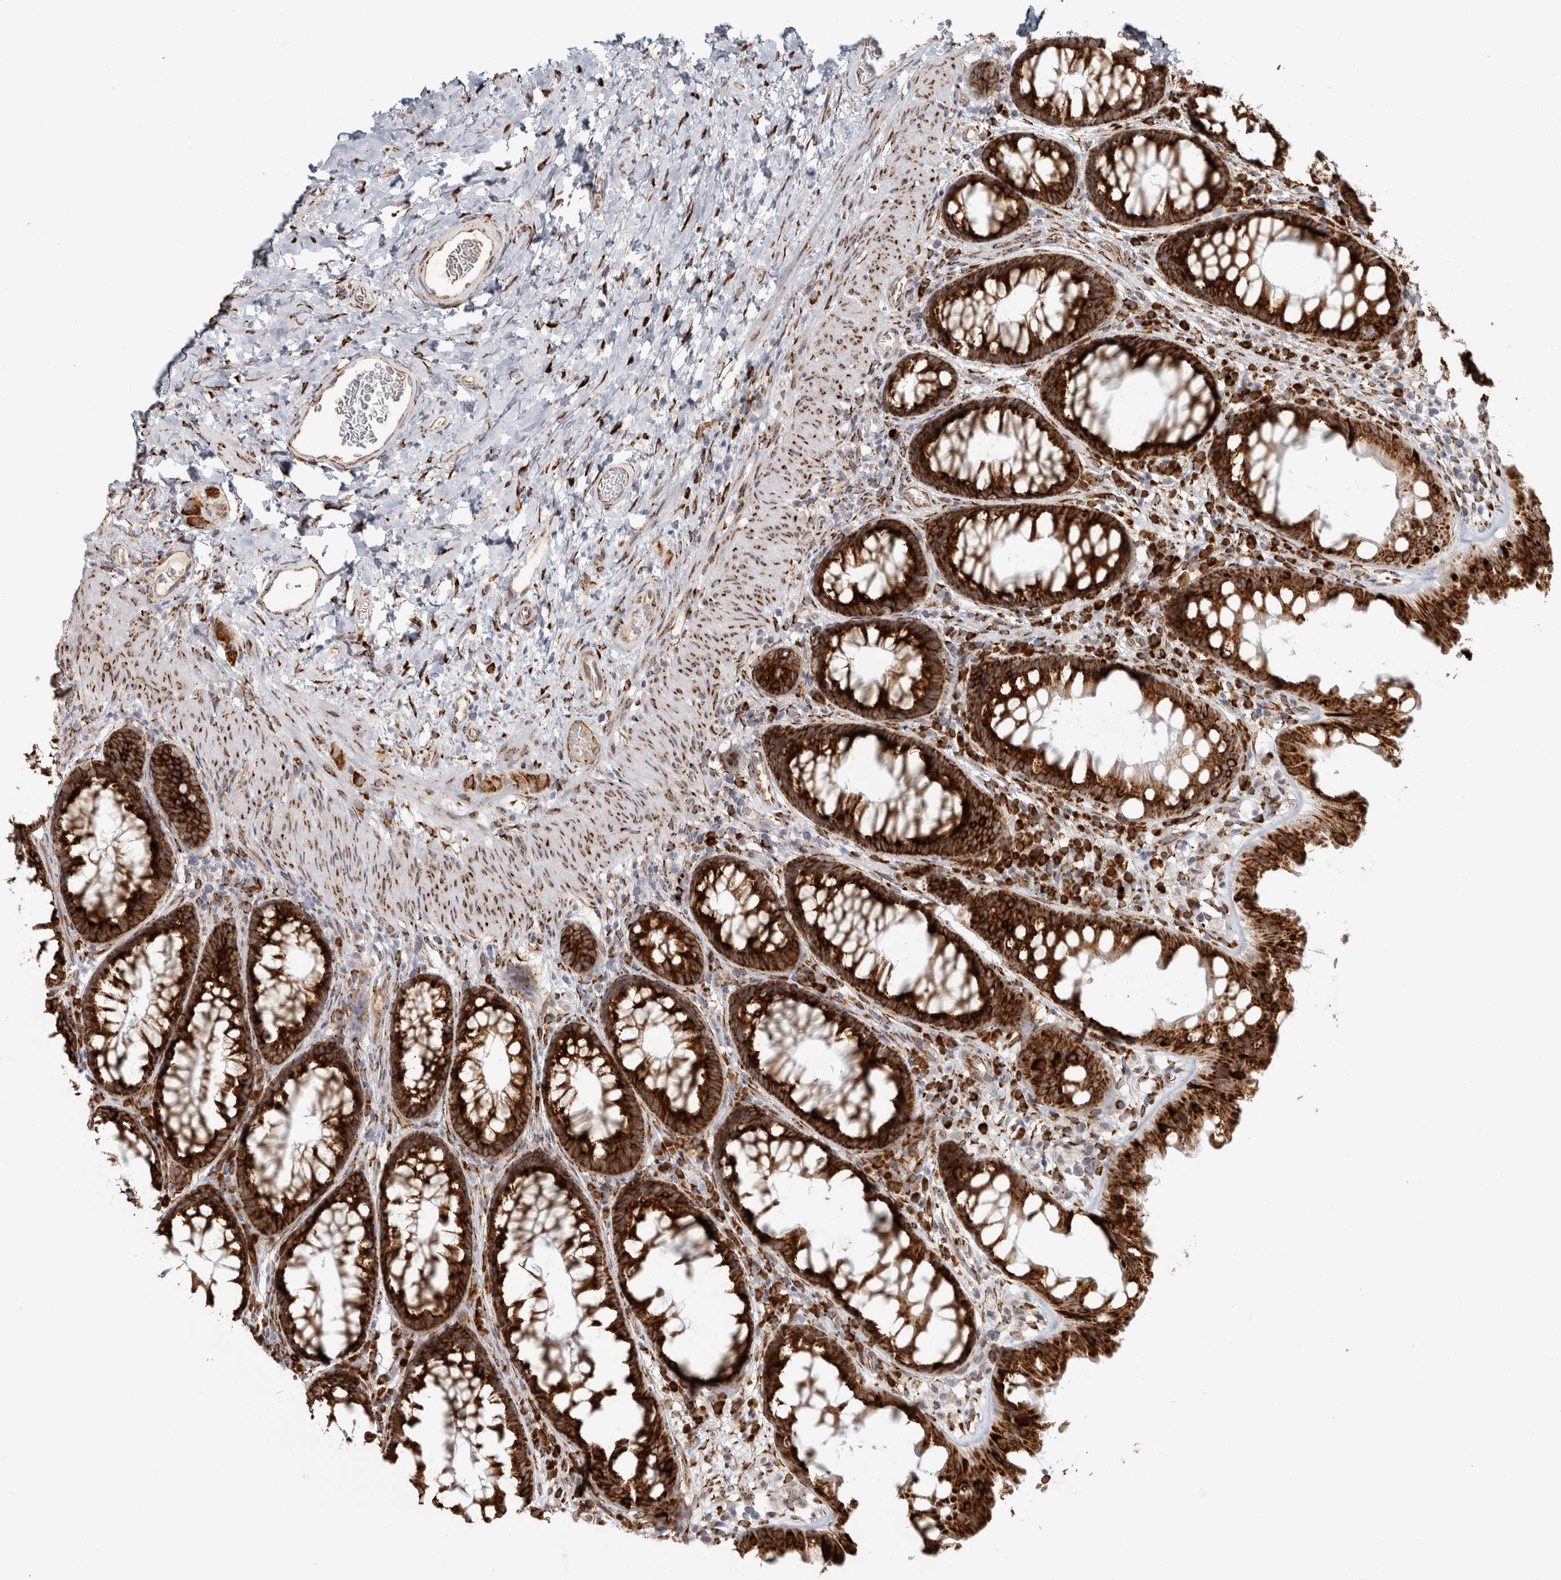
{"staining": {"intensity": "strong", "quantity": ">75%", "location": "cytoplasmic/membranous"}, "tissue": "colon", "cell_type": "Endothelial cells", "image_type": "normal", "snomed": [{"axis": "morphology", "description": "Normal tissue, NOS"}, {"axis": "topography", "description": "Colon"}], "caption": "Immunohistochemical staining of normal colon demonstrates high levels of strong cytoplasmic/membranous expression in about >75% of endothelial cells.", "gene": "OSTN", "patient": {"sex": "female", "age": 62}}